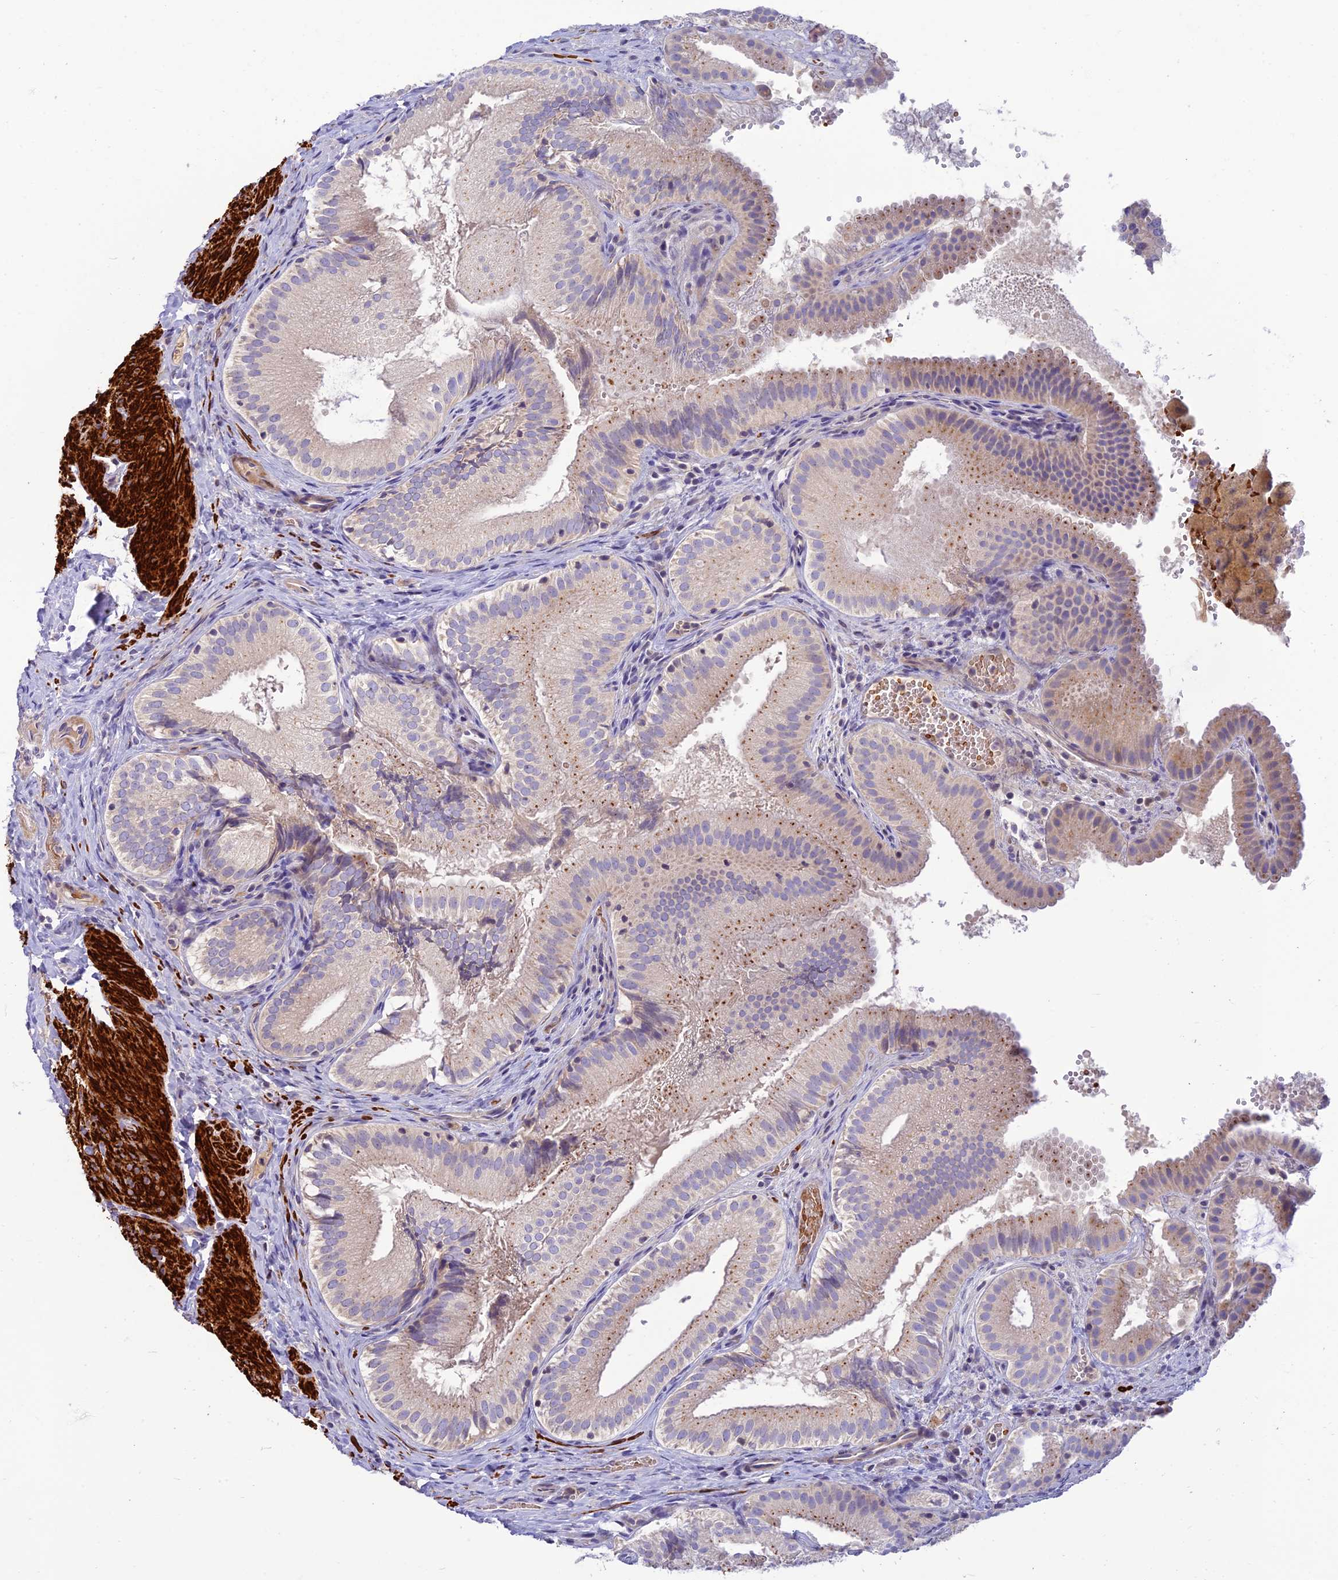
{"staining": {"intensity": "moderate", "quantity": "25%-75%", "location": "cytoplasmic/membranous"}, "tissue": "gallbladder", "cell_type": "Glandular cells", "image_type": "normal", "snomed": [{"axis": "morphology", "description": "Normal tissue, NOS"}, {"axis": "topography", "description": "Gallbladder"}], "caption": "There is medium levels of moderate cytoplasmic/membranous staining in glandular cells of normal gallbladder, as demonstrated by immunohistochemical staining (brown color).", "gene": "CLIP4", "patient": {"sex": "female", "age": 30}}